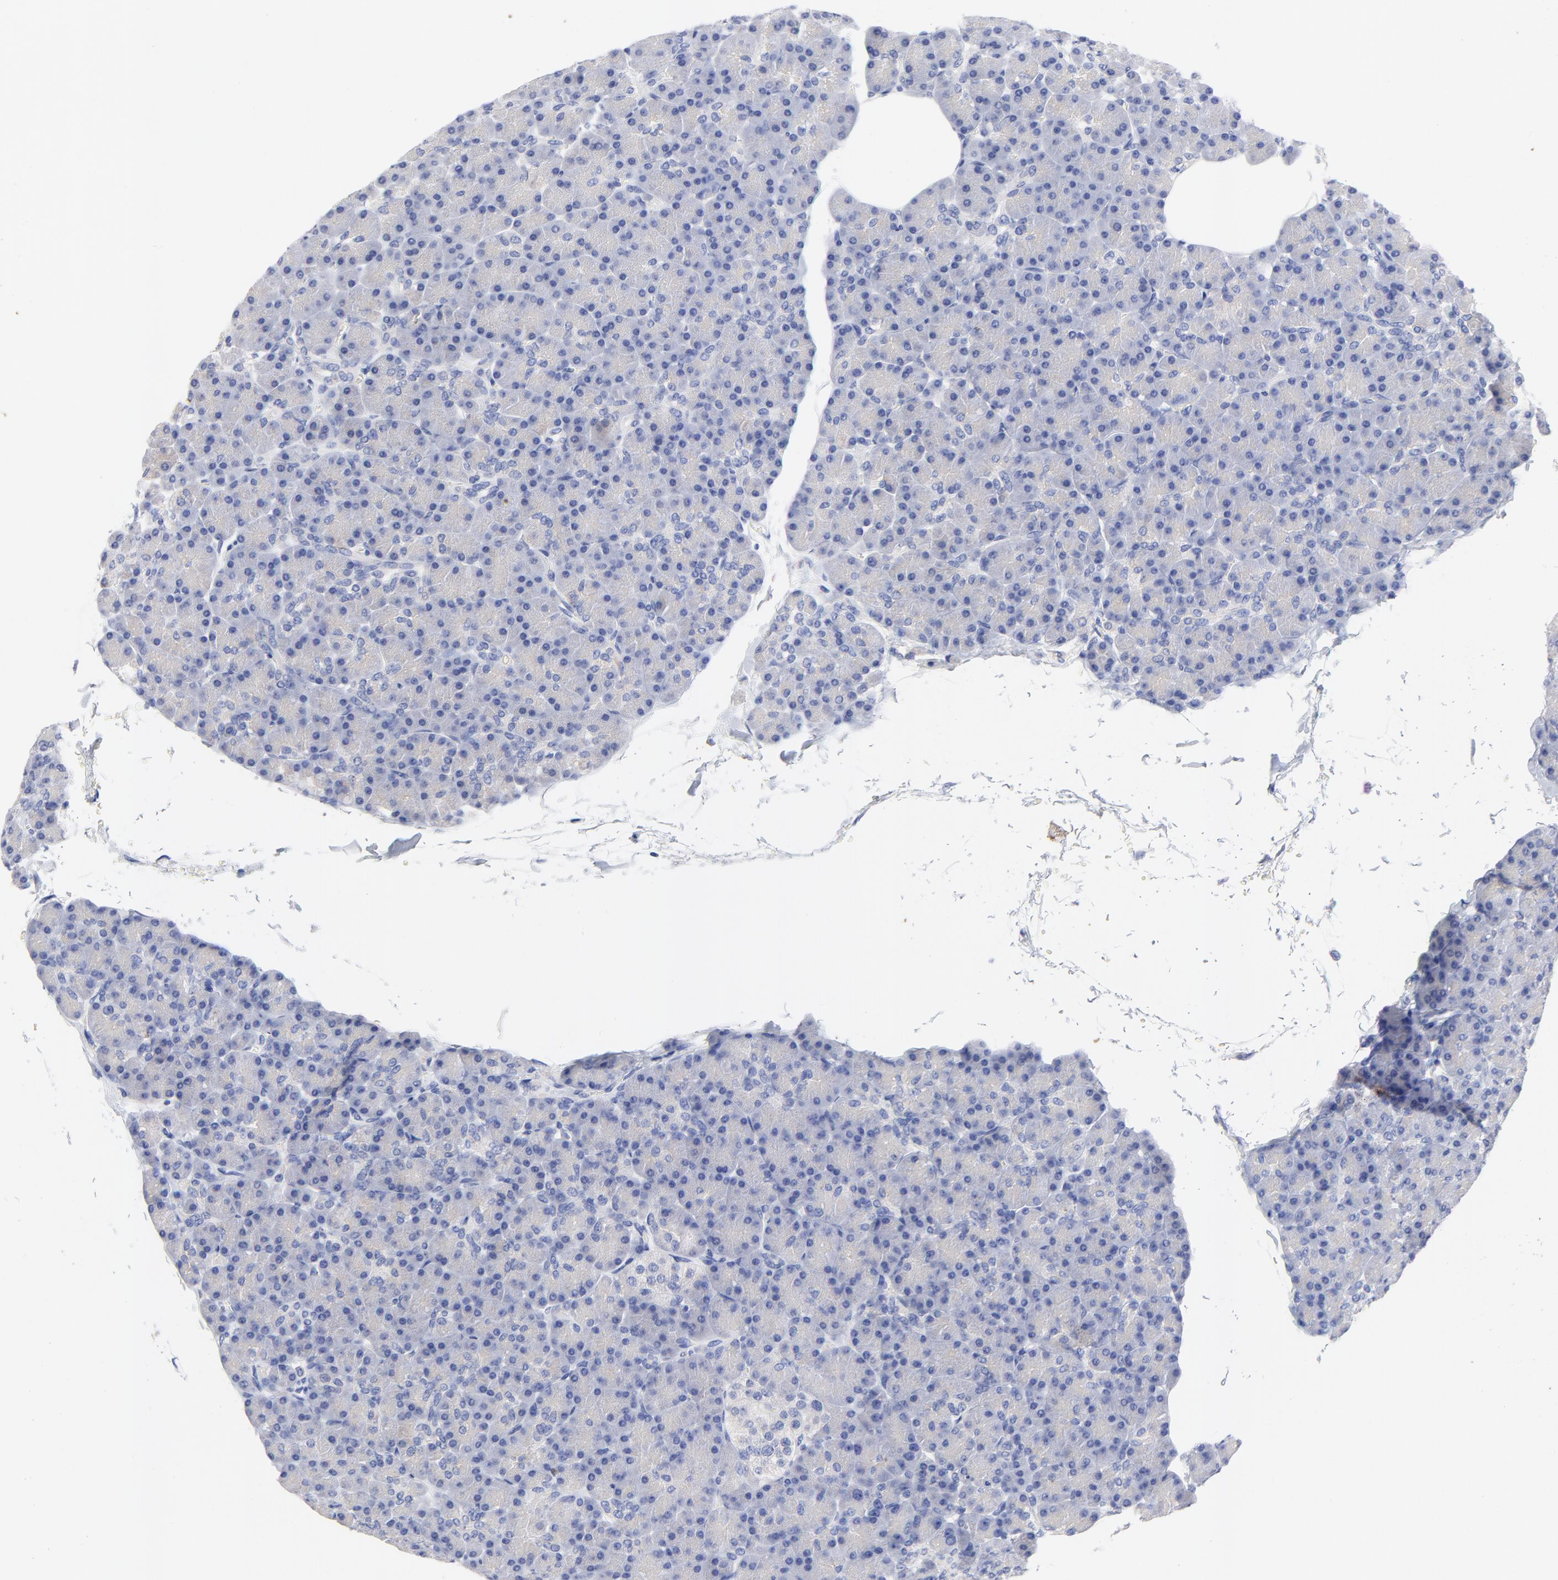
{"staining": {"intensity": "negative", "quantity": "none", "location": "none"}, "tissue": "pancreas", "cell_type": "Exocrine glandular cells", "image_type": "normal", "snomed": [{"axis": "morphology", "description": "Normal tissue, NOS"}, {"axis": "topography", "description": "Pancreas"}], "caption": "The immunohistochemistry (IHC) micrograph has no significant staining in exocrine glandular cells of pancreas. (Immunohistochemistry (ihc), brightfield microscopy, high magnification).", "gene": "FBXO10", "patient": {"sex": "female", "age": 43}}